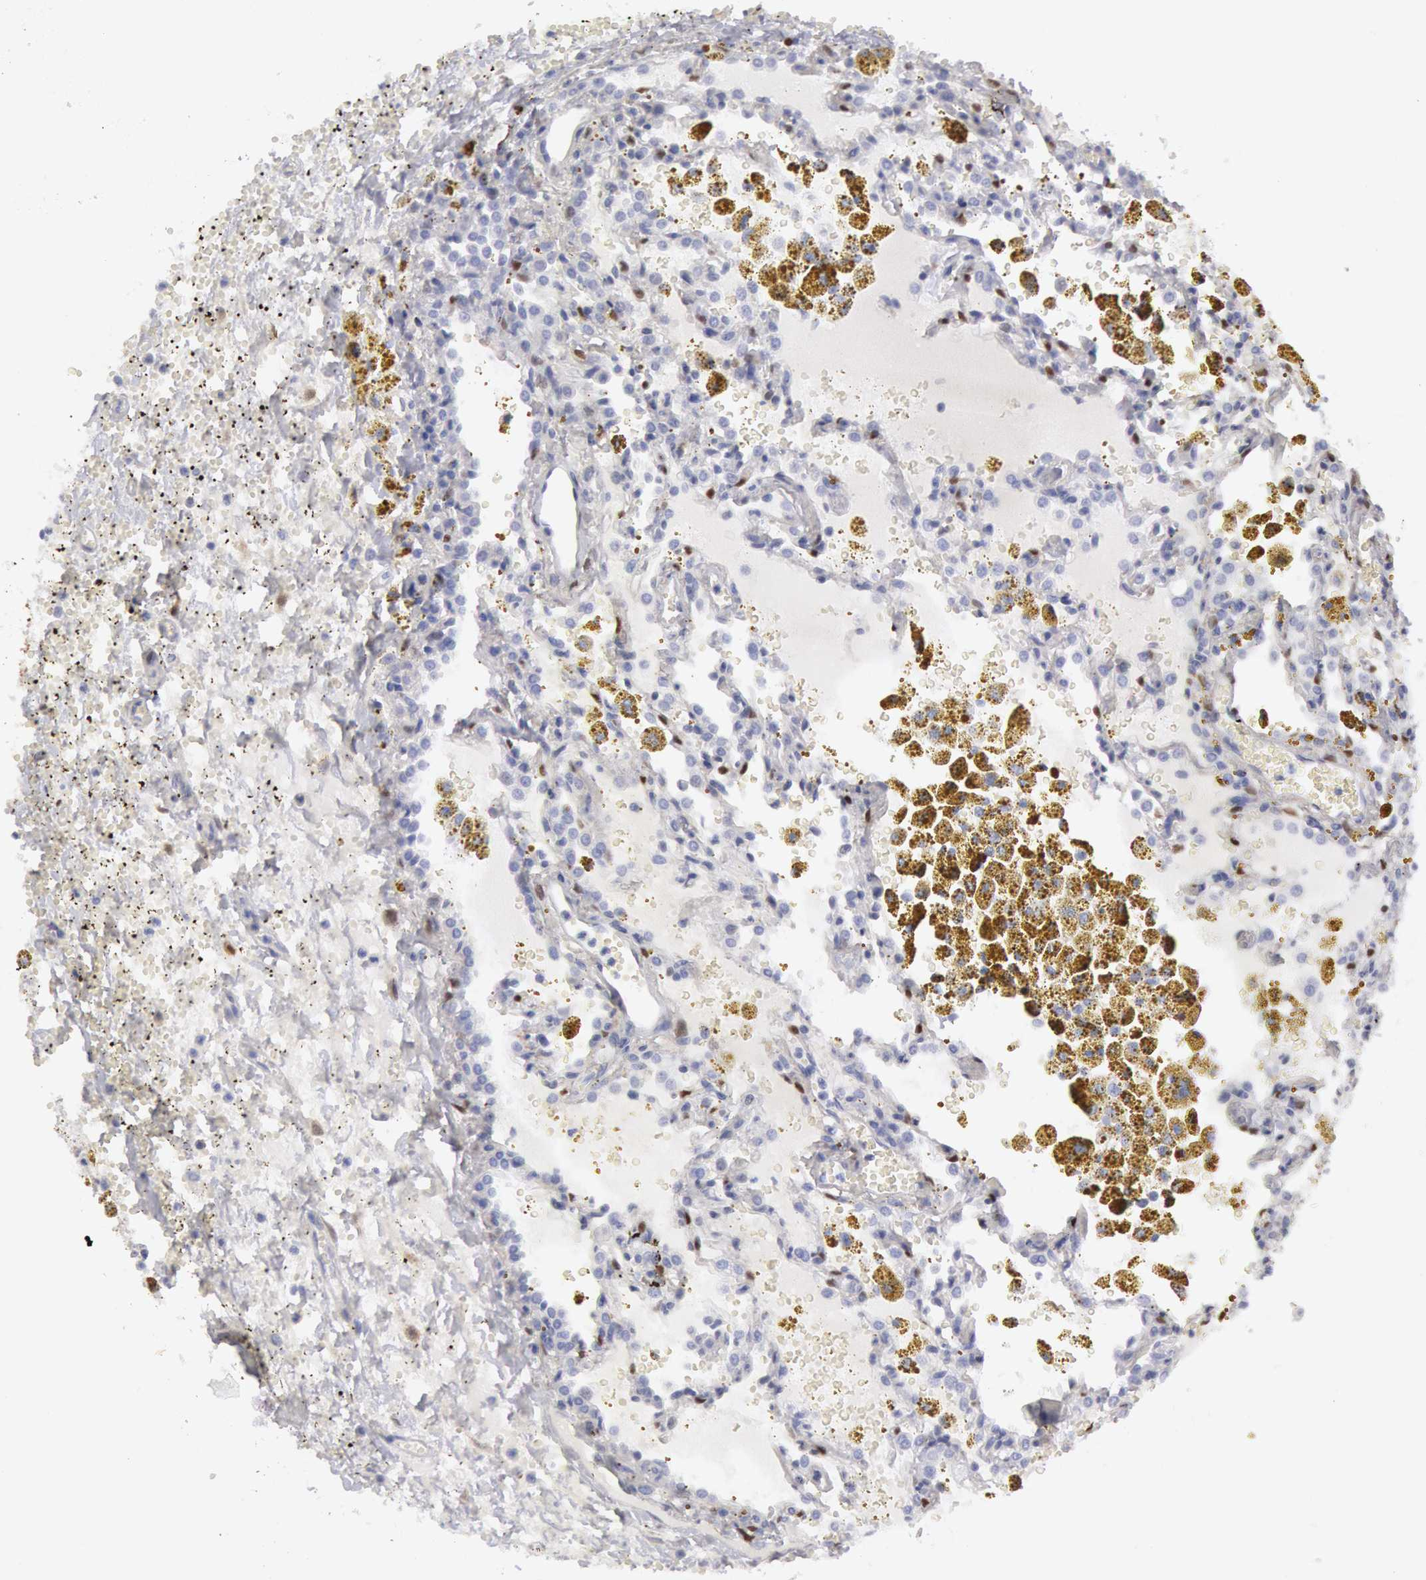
{"staining": {"intensity": "negative", "quantity": "none", "location": "none"}, "tissue": "carcinoid", "cell_type": "Tumor cells", "image_type": "cancer", "snomed": [{"axis": "morphology", "description": "Carcinoid, malignant, NOS"}, {"axis": "topography", "description": "Bronchus"}], "caption": "An image of carcinoid stained for a protein reveals no brown staining in tumor cells.", "gene": "FHL1", "patient": {"sex": "male", "age": 55}}